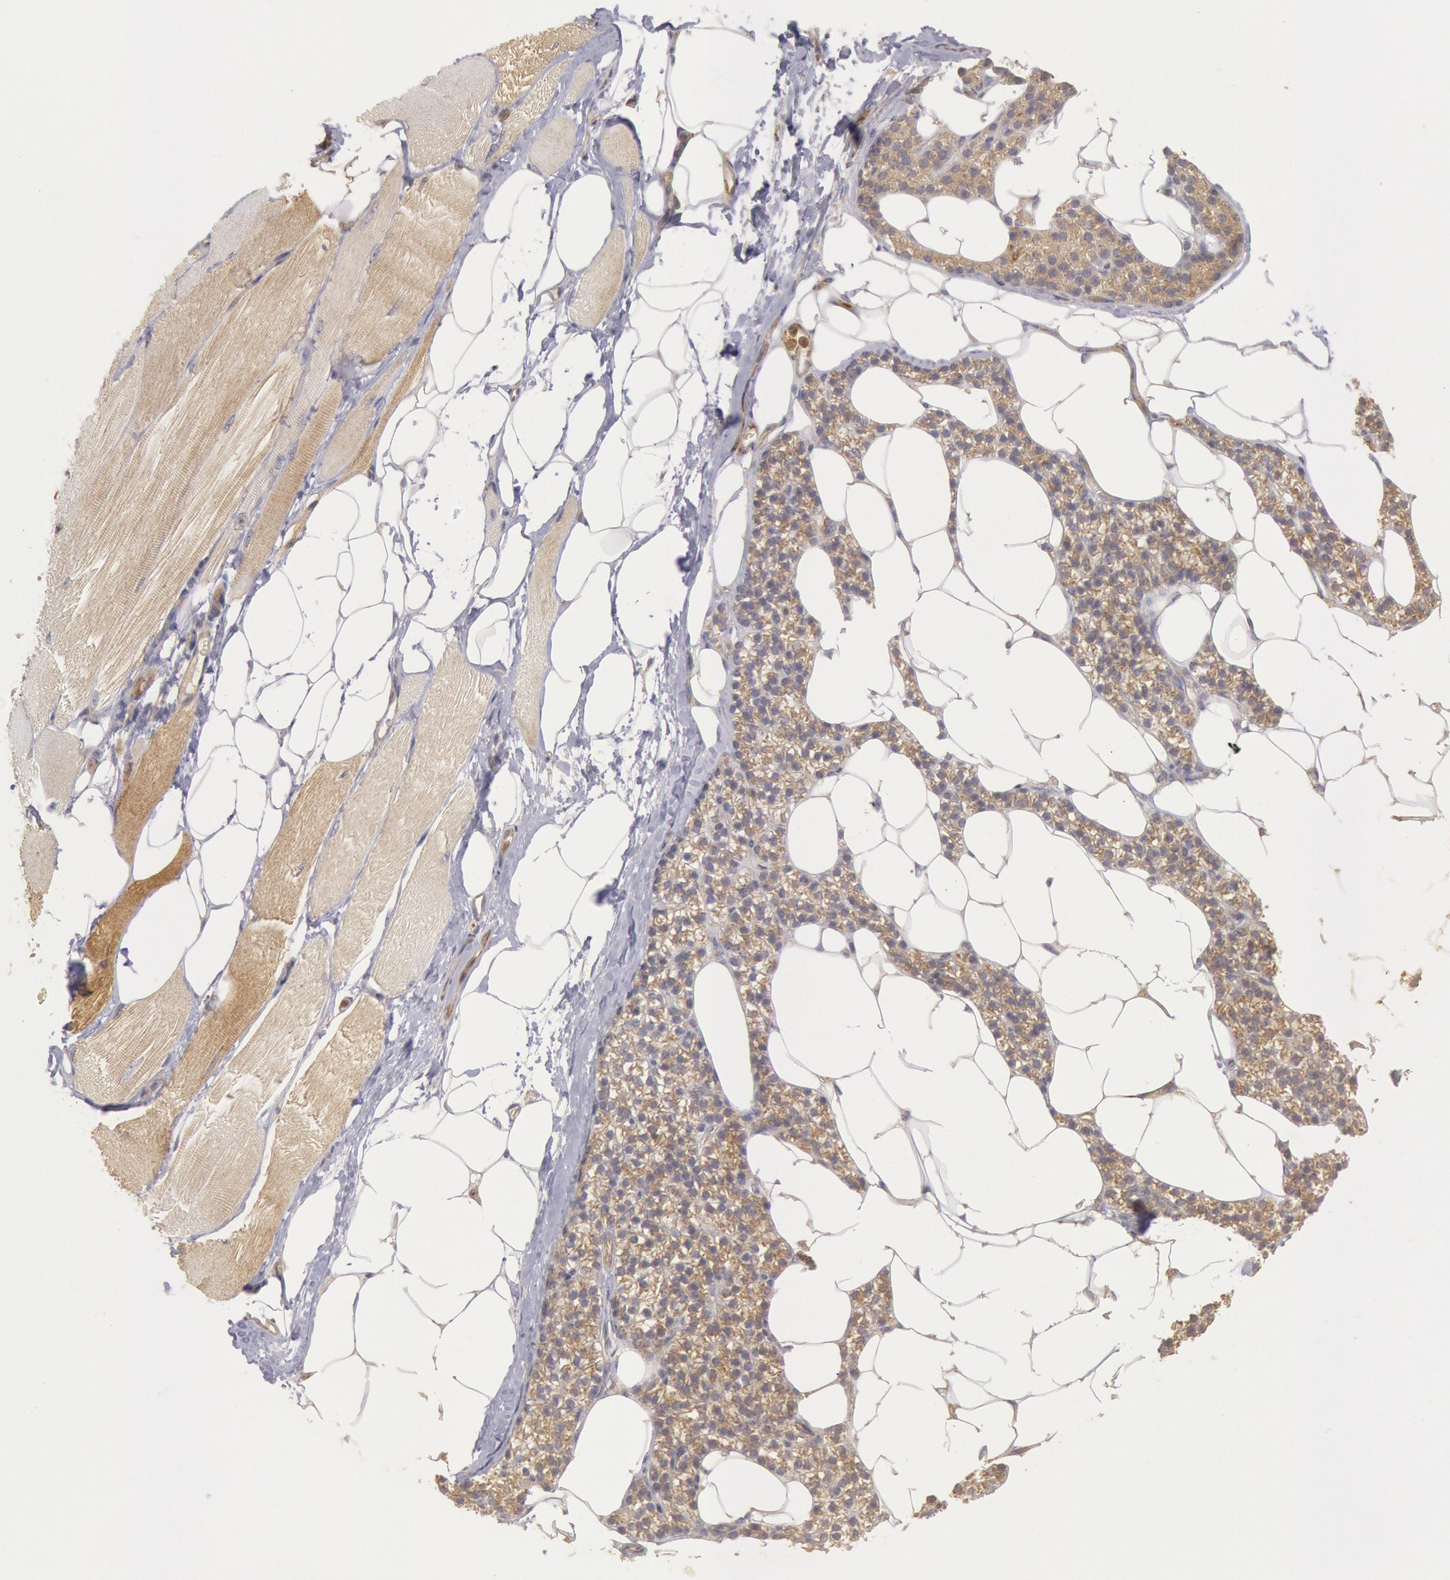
{"staining": {"intensity": "weak", "quantity": "25%-75%", "location": "cytoplasmic/membranous"}, "tissue": "skeletal muscle", "cell_type": "Myocytes", "image_type": "normal", "snomed": [{"axis": "morphology", "description": "Normal tissue, NOS"}, {"axis": "topography", "description": "Skeletal muscle"}, {"axis": "topography", "description": "Parathyroid gland"}], "caption": "Weak cytoplasmic/membranous positivity is seen in approximately 25%-75% of myocytes in unremarkable skeletal muscle.", "gene": "PIK3R1", "patient": {"sex": "female", "age": 37}}